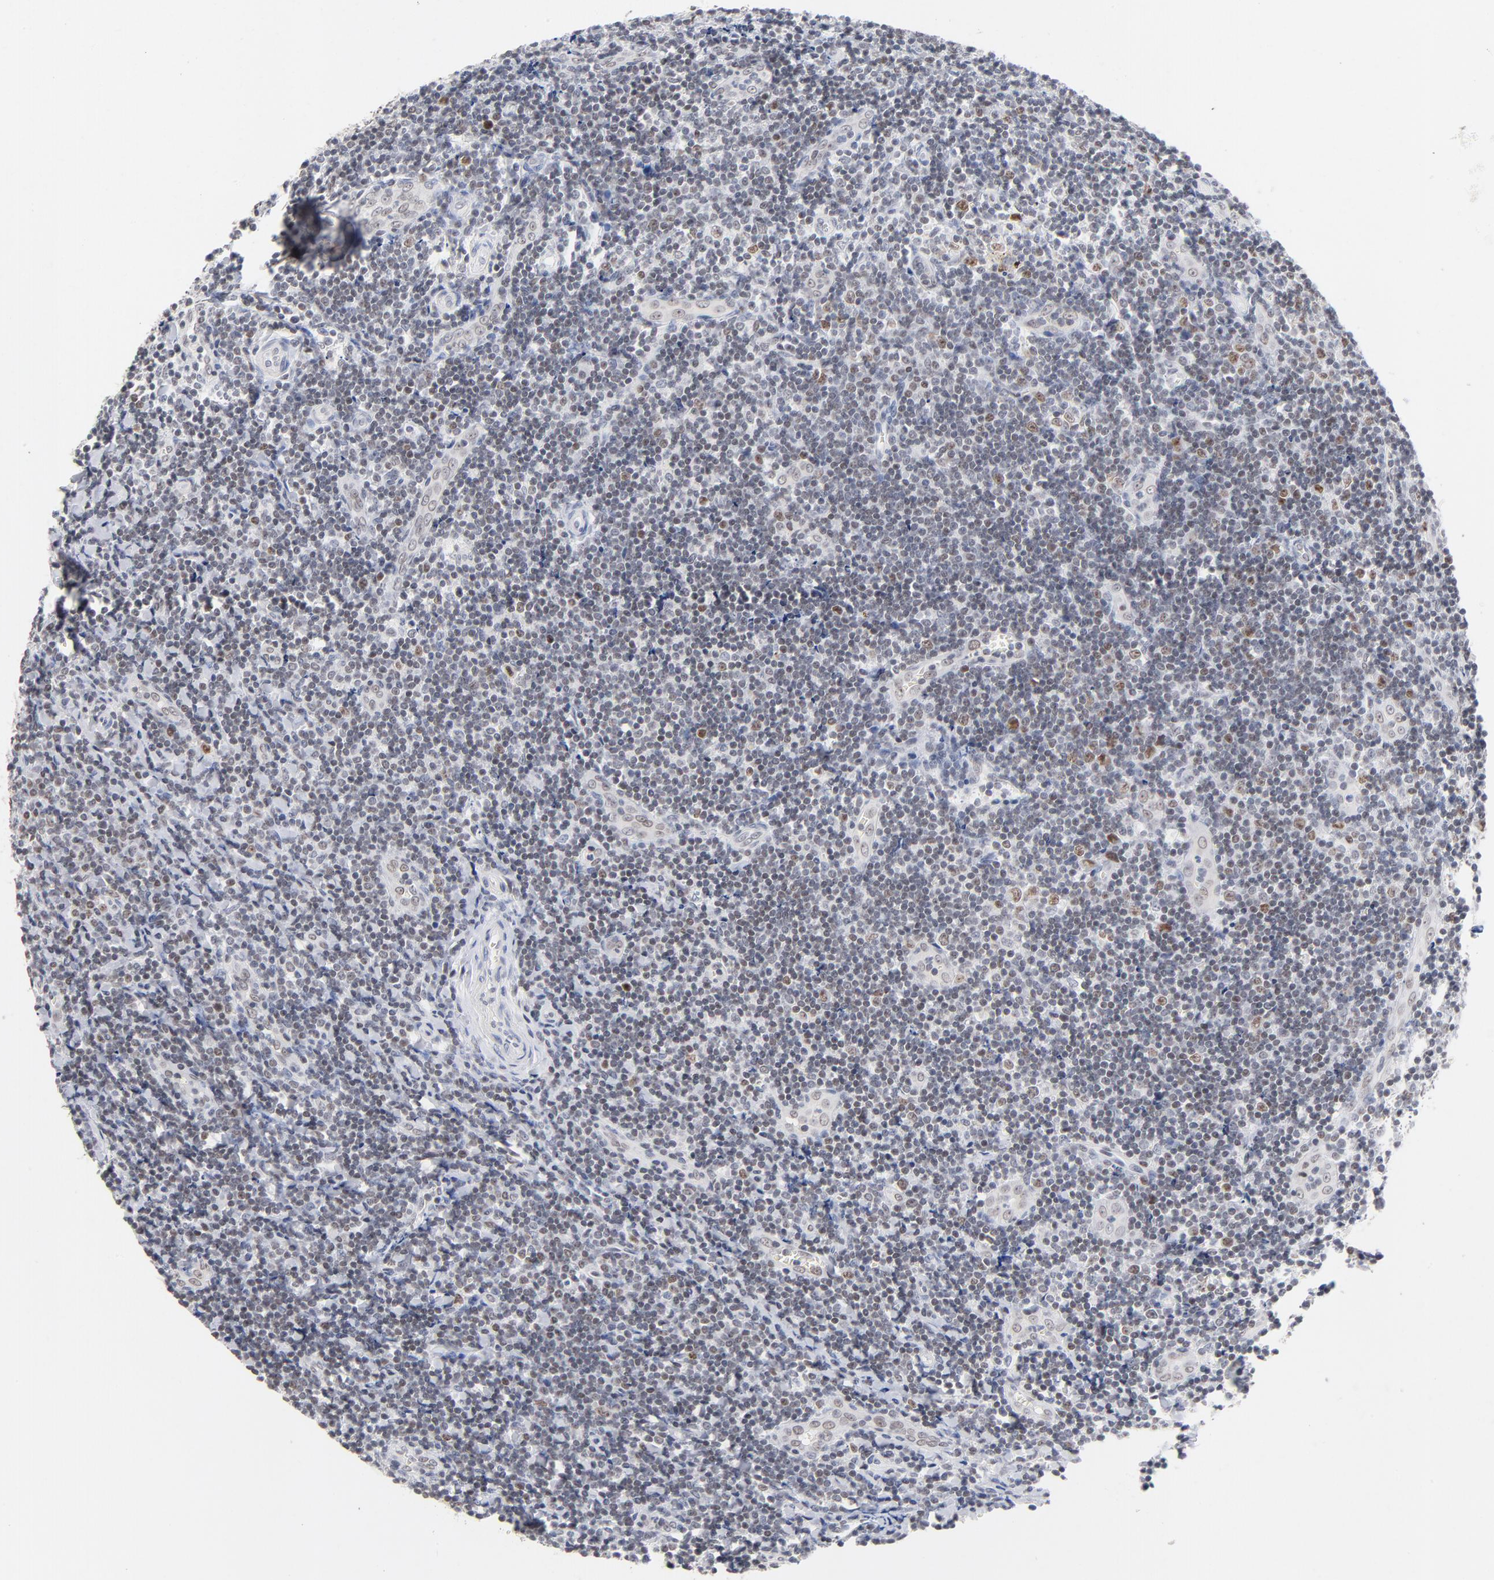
{"staining": {"intensity": "weak", "quantity": "25%-75%", "location": "nuclear"}, "tissue": "tonsil", "cell_type": "Germinal center cells", "image_type": "normal", "snomed": [{"axis": "morphology", "description": "Normal tissue, NOS"}, {"axis": "topography", "description": "Tonsil"}], "caption": "Protein staining of benign tonsil demonstrates weak nuclear expression in about 25%-75% of germinal center cells.", "gene": "ORC2", "patient": {"sex": "male", "age": 20}}